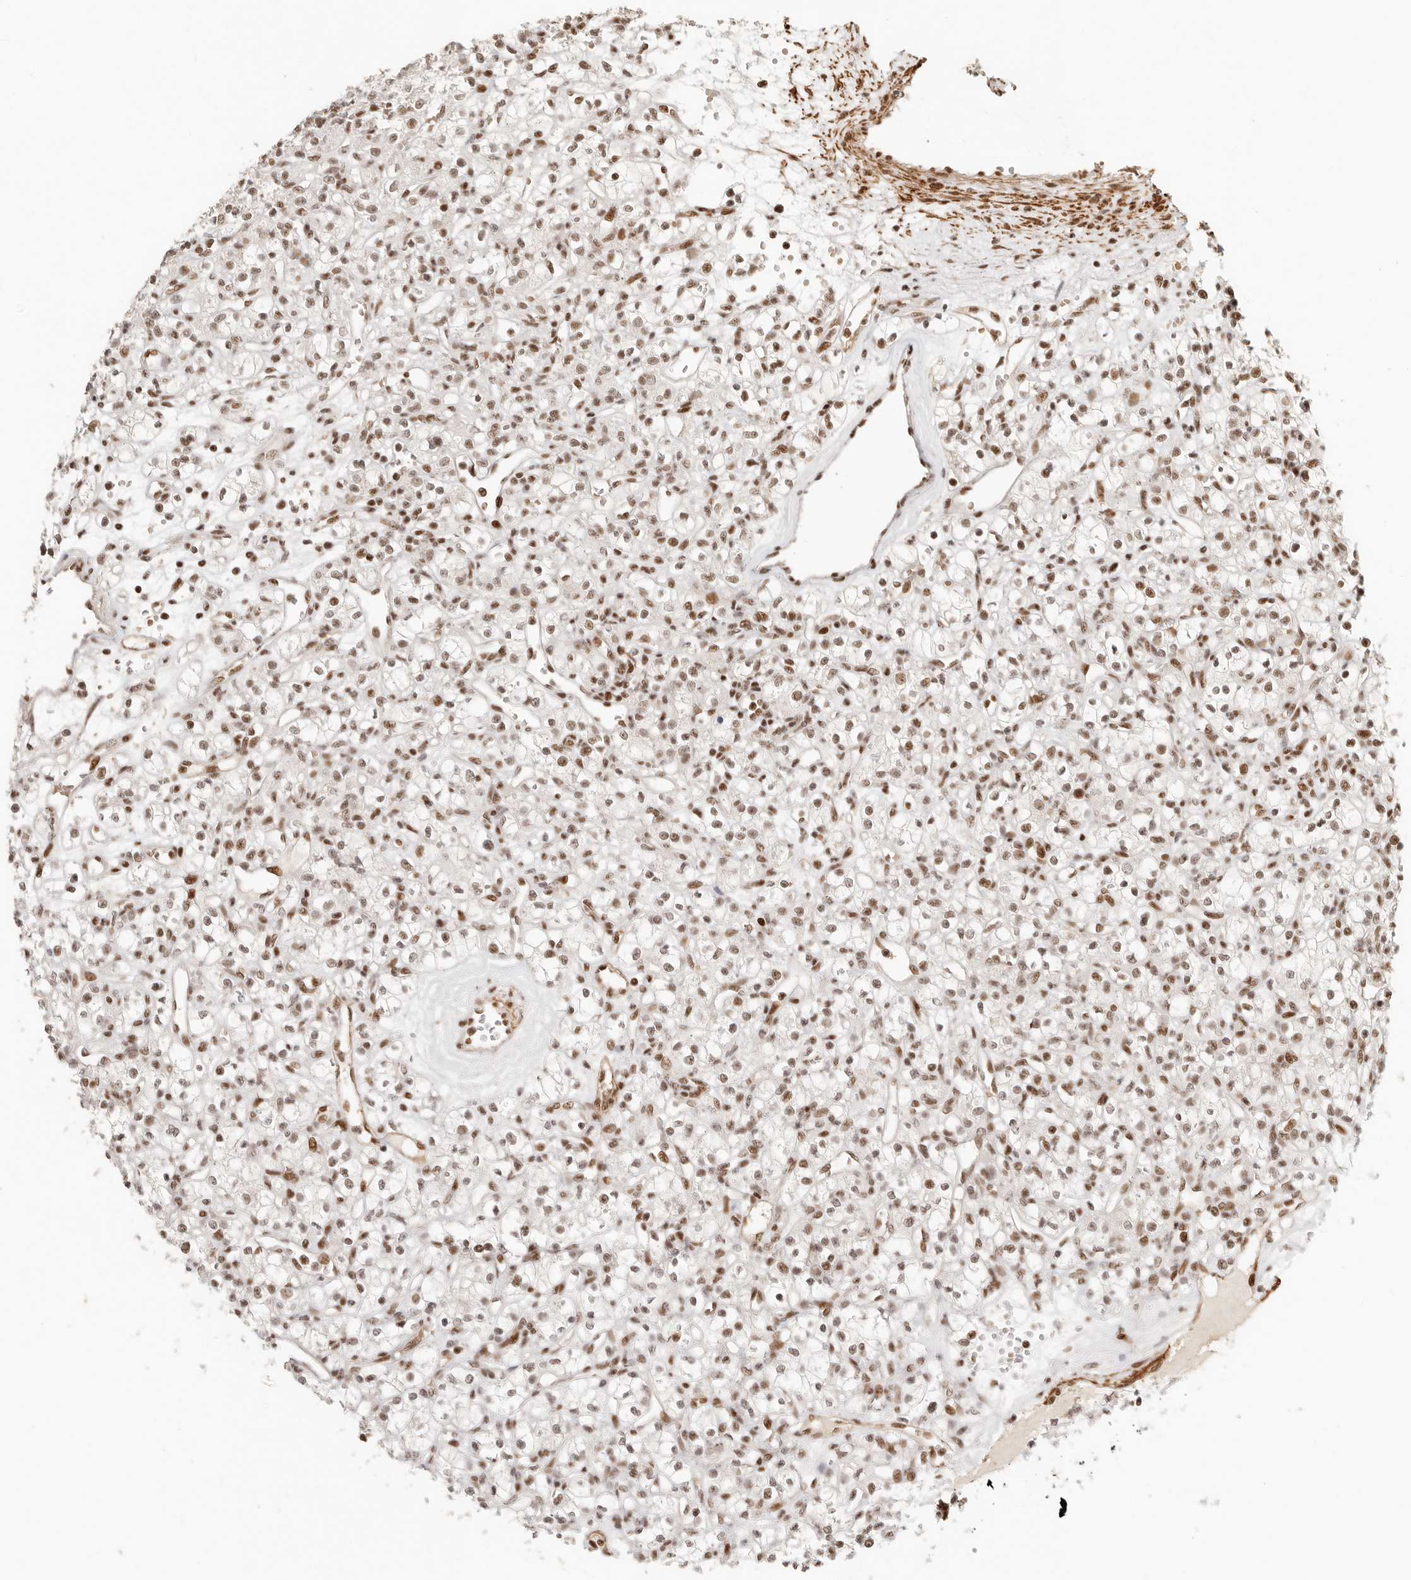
{"staining": {"intensity": "moderate", "quantity": ">75%", "location": "nuclear"}, "tissue": "renal cancer", "cell_type": "Tumor cells", "image_type": "cancer", "snomed": [{"axis": "morphology", "description": "Adenocarcinoma, NOS"}, {"axis": "topography", "description": "Kidney"}], "caption": "Immunohistochemical staining of renal cancer demonstrates moderate nuclear protein expression in about >75% of tumor cells.", "gene": "GABPA", "patient": {"sex": "female", "age": 59}}